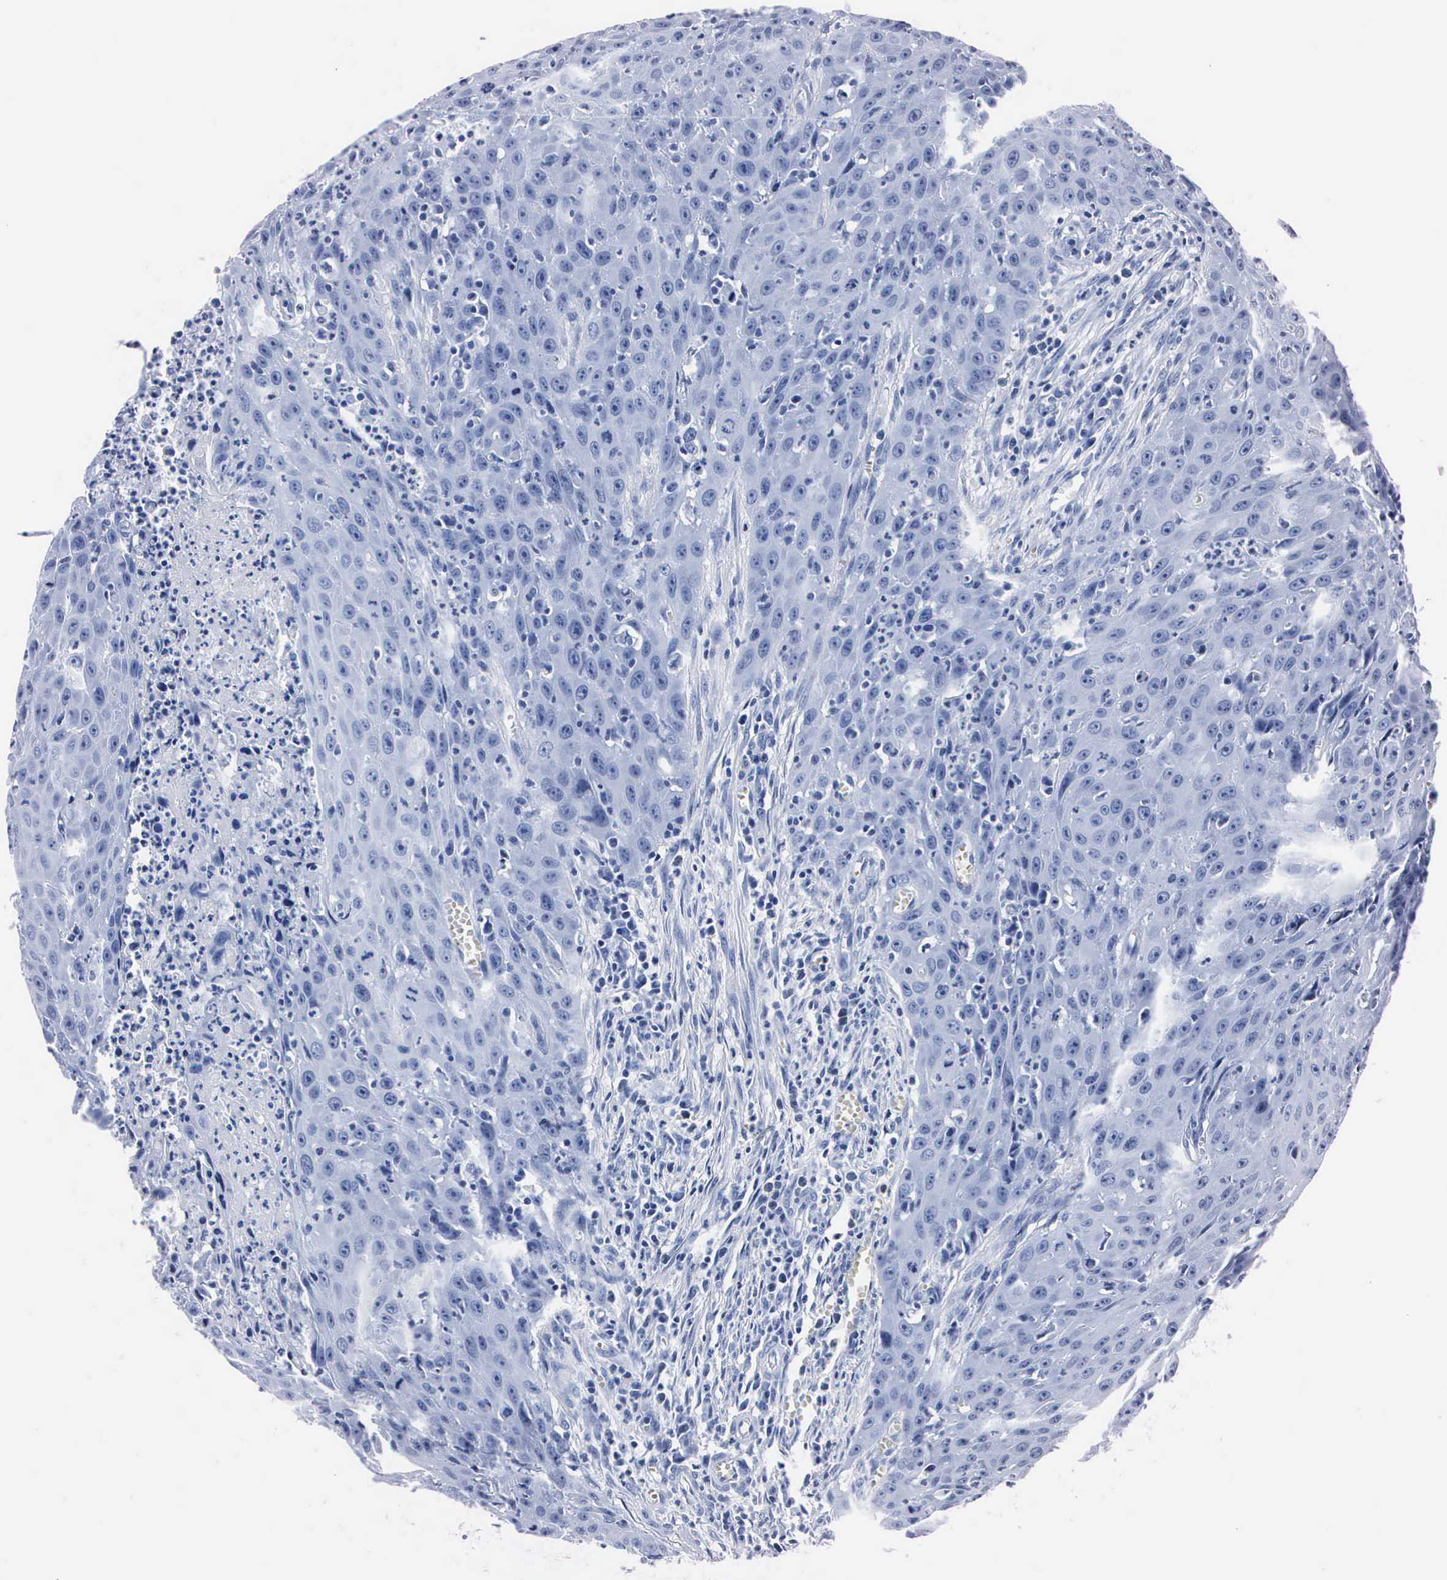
{"staining": {"intensity": "negative", "quantity": "none", "location": "none"}, "tissue": "urothelial cancer", "cell_type": "Tumor cells", "image_type": "cancer", "snomed": [{"axis": "morphology", "description": "Urothelial carcinoma, High grade"}, {"axis": "topography", "description": "Urinary bladder"}], "caption": "IHC image of neoplastic tissue: human high-grade urothelial carcinoma stained with DAB (3,3'-diaminobenzidine) shows no significant protein positivity in tumor cells. (DAB immunohistochemistry with hematoxylin counter stain).", "gene": "MB", "patient": {"sex": "male", "age": 66}}